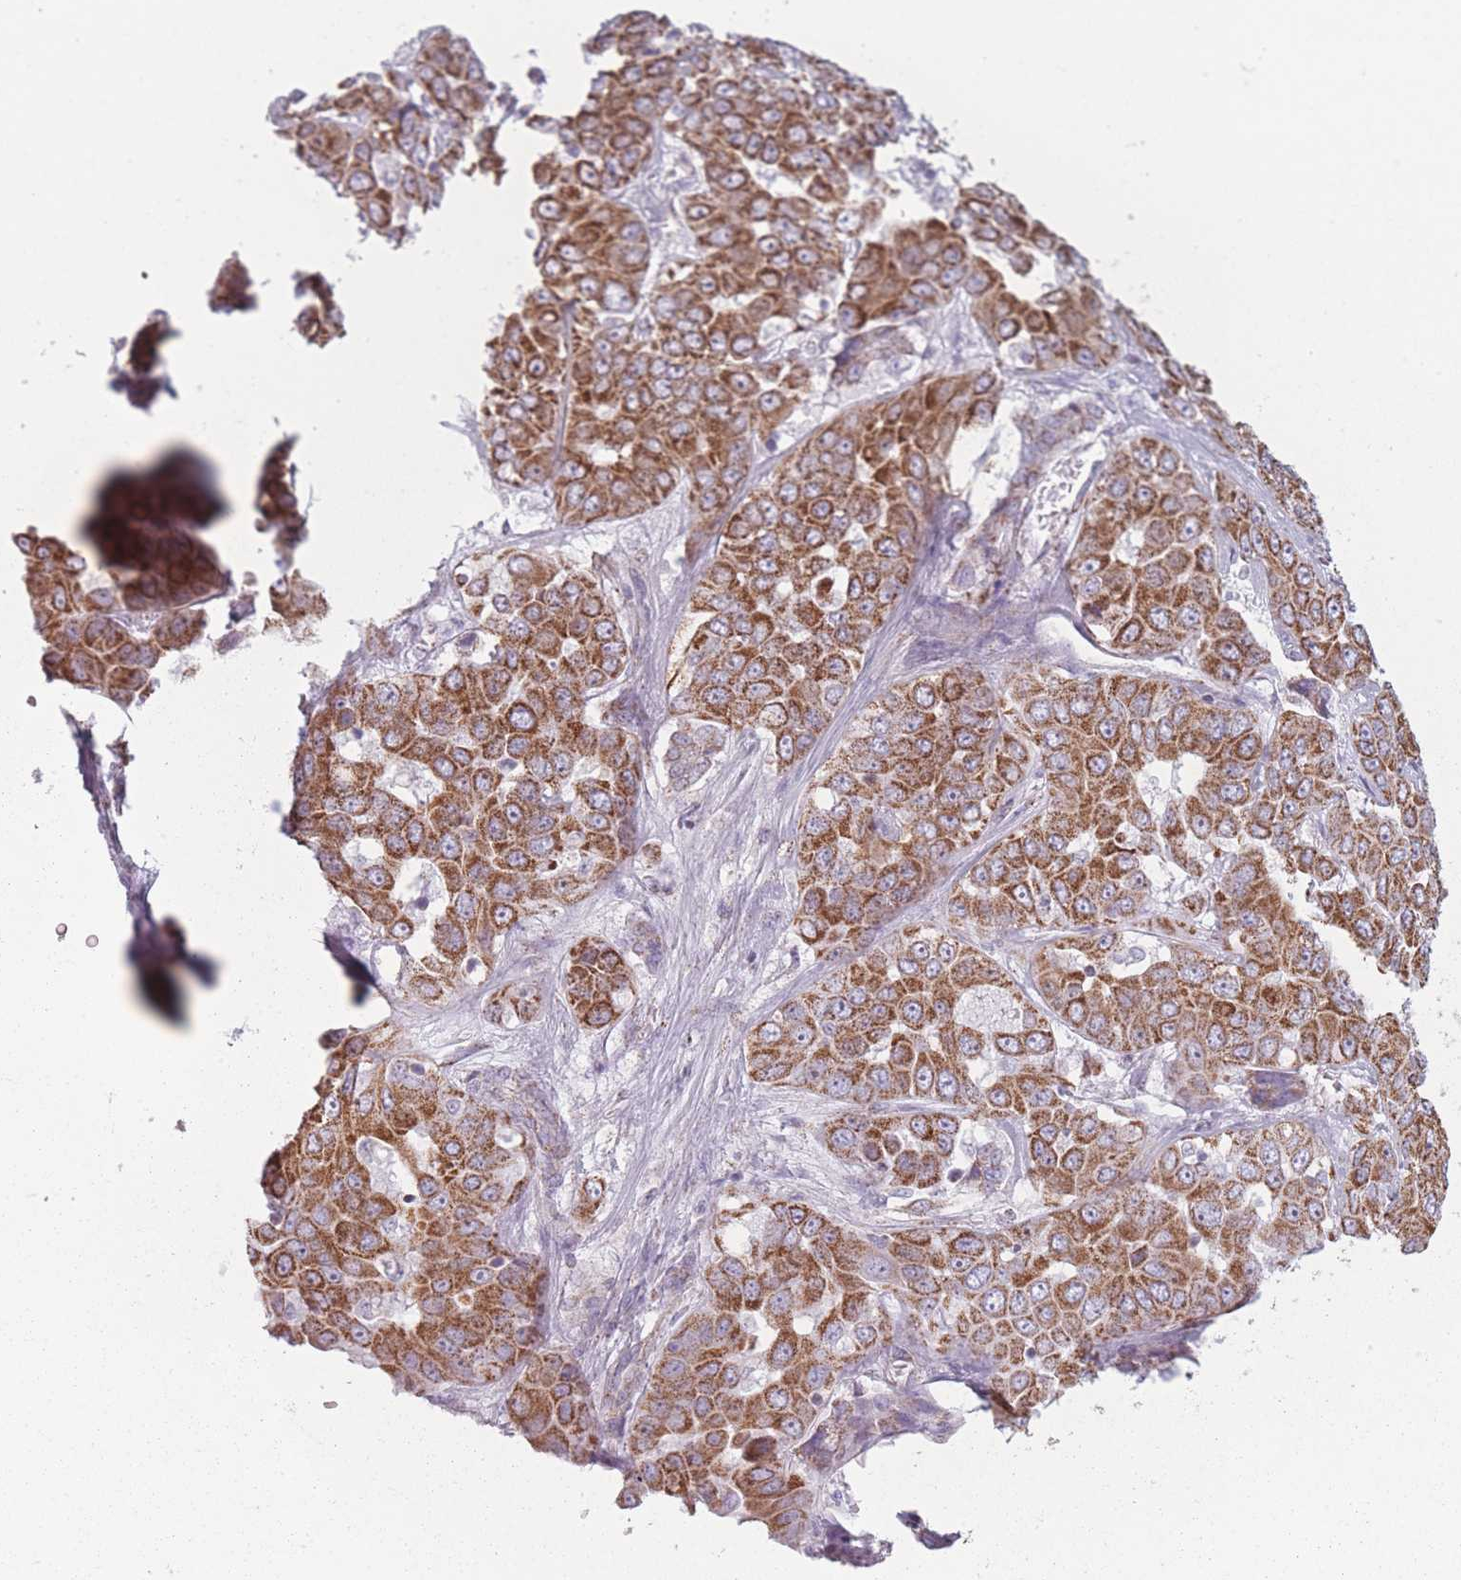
{"staining": {"intensity": "strong", "quantity": ">75%", "location": "cytoplasmic/membranous"}, "tissue": "liver cancer", "cell_type": "Tumor cells", "image_type": "cancer", "snomed": [{"axis": "morphology", "description": "Cholangiocarcinoma"}, {"axis": "topography", "description": "Liver"}], "caption": "A brown stain highlights strong cytoplasmic/membranous positivity of a protein in liver cancer (cholangiocarcinoma) tumor cells.", "gene": "DCHS1", "patient": {"sex": "female", "age": 52}}